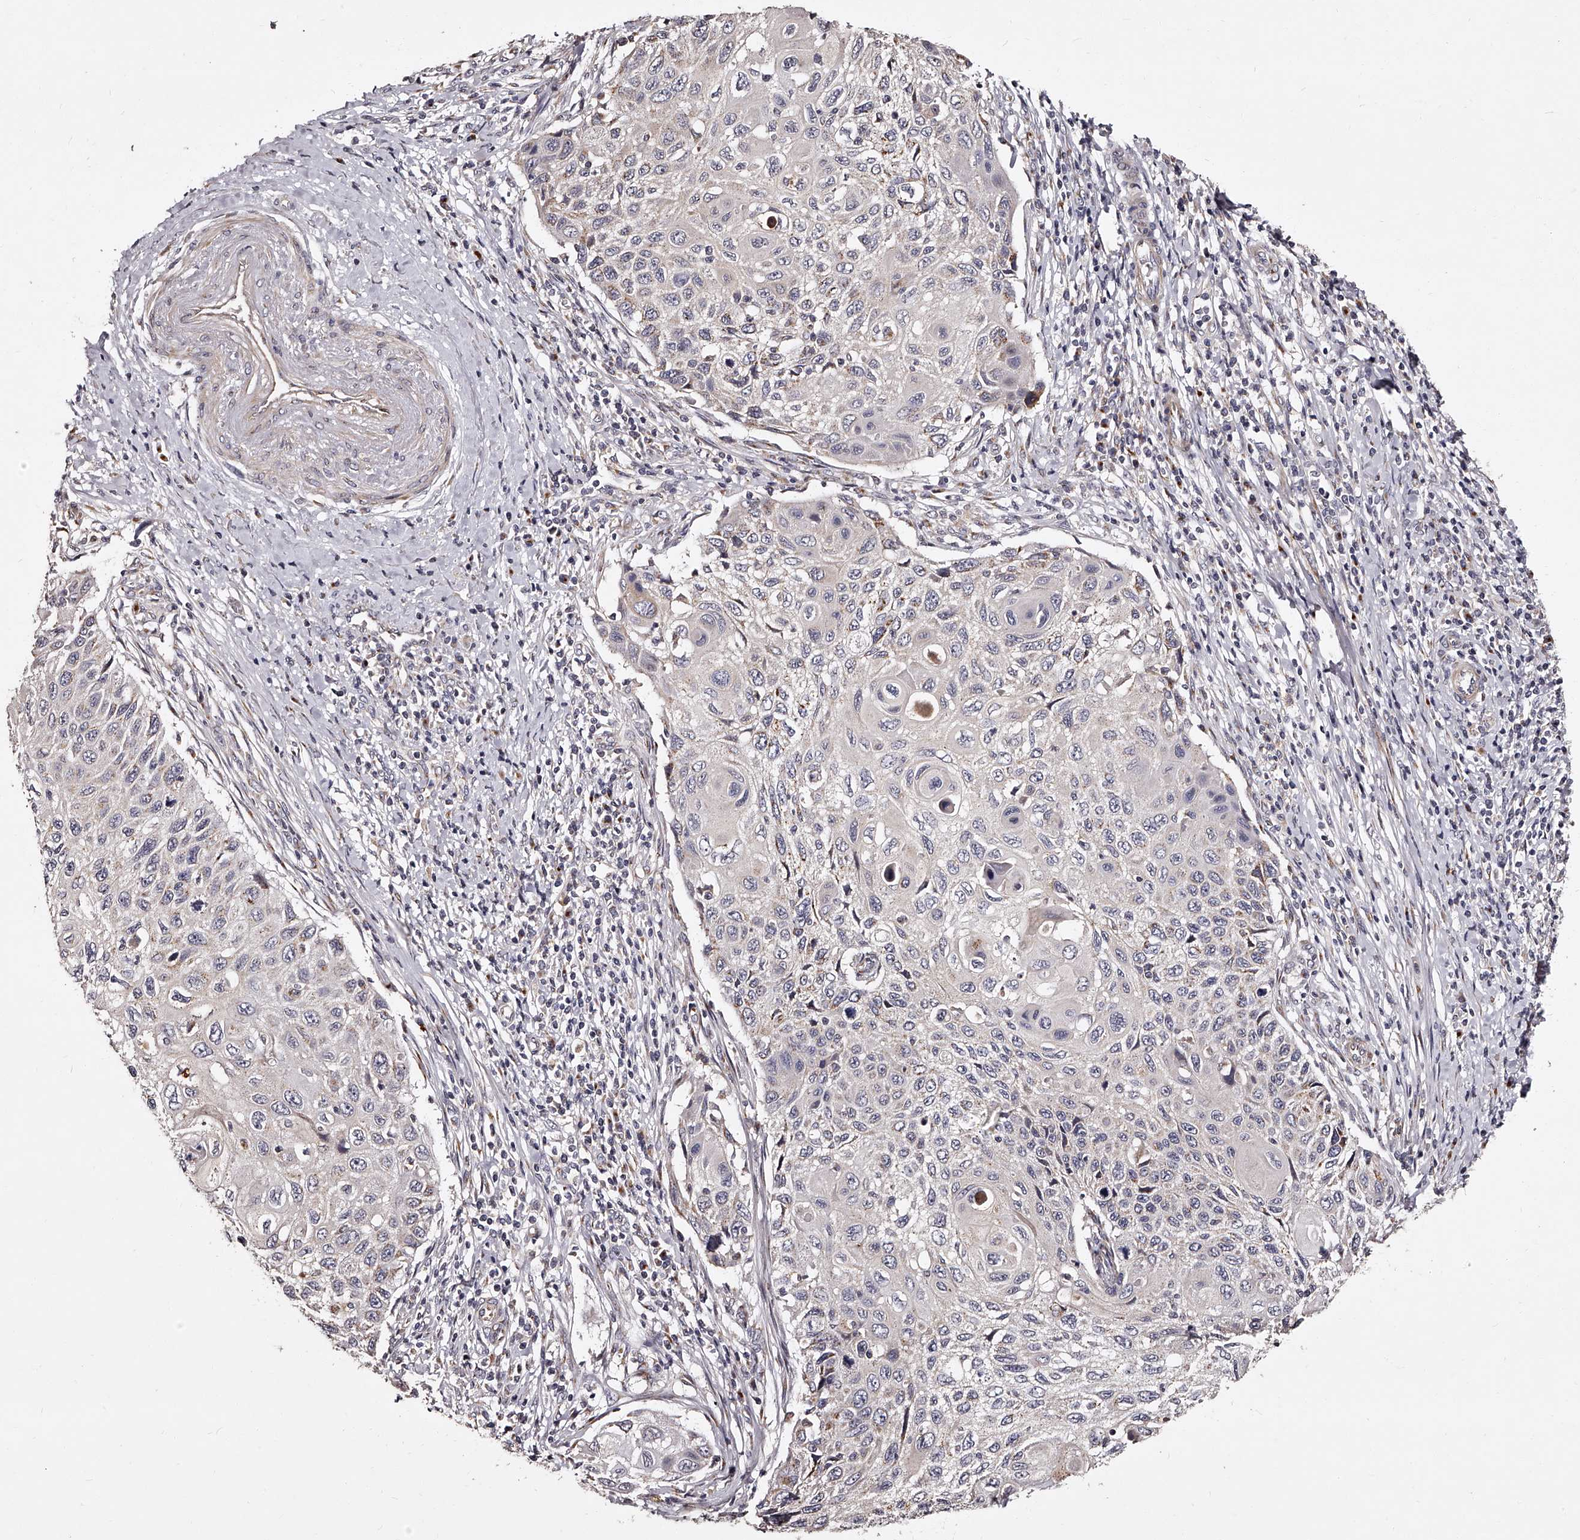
{"staining": {"intensity": "negative", "quantity": "none", "location": "none"}, "tissue": "cervical cancer", "cell_type": "Tumor cells", "image_type": "cancer", "snomed": [{"axis": "morphology", "description": "Squamous cell carcinoma, NOS"}, {"axis": "topography", "description": "Cervix"}], "caption": "Cervical squamous cell carcinoma was stained to show a protein in brown. There is no significant expression in tumor cells.", "gene": "RSC1A1", "patient": {"sex": "female", "age": 70}}